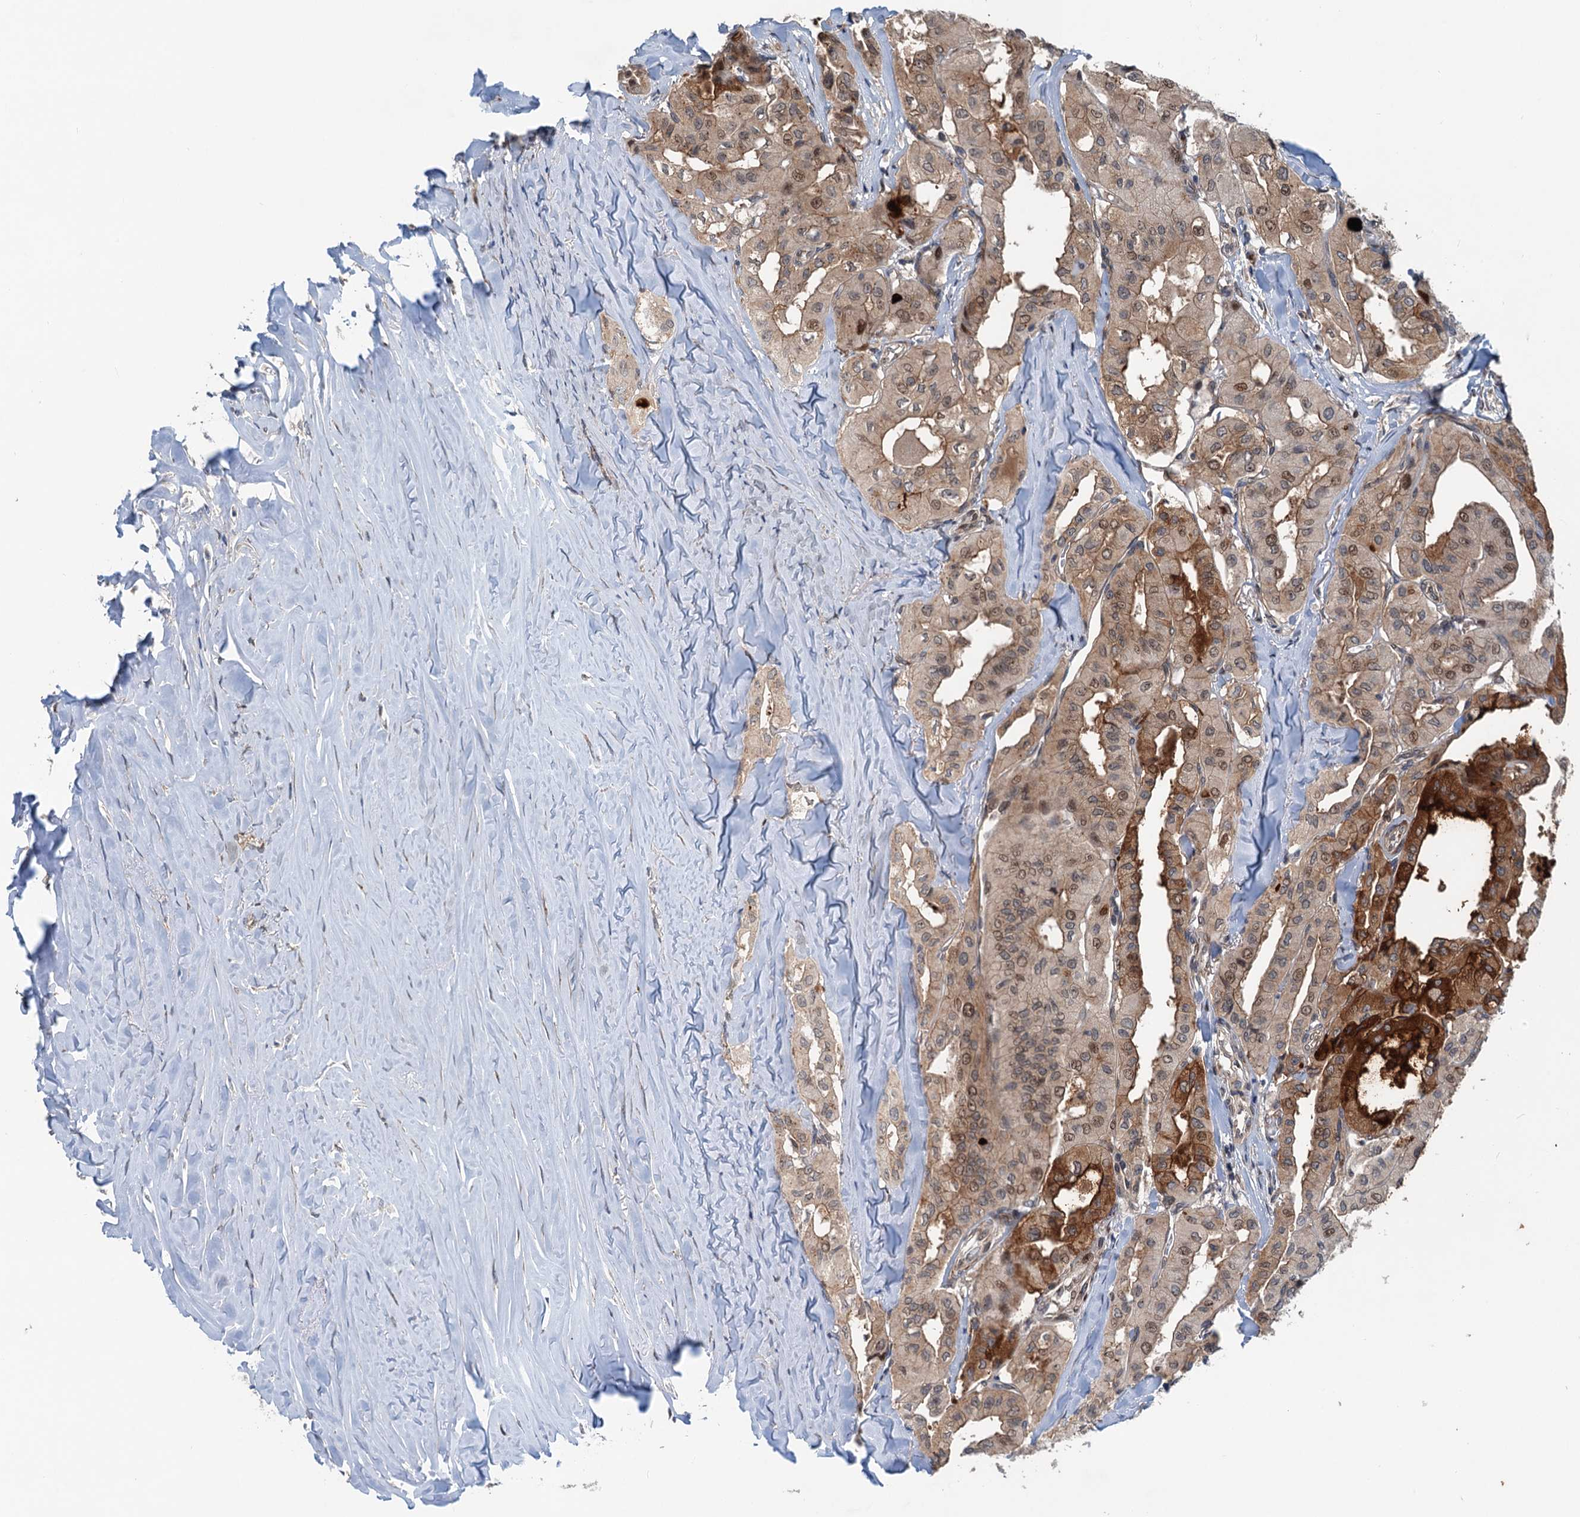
{"staining": {"intensity": "moderate", "quantity": ">75%", "location": "cytoplasmic/membranous,nuclear"}, "tissue": "thyroid cancer", "cell_type": "Tumor cells", "image_type": "cancer", "snomed": [{"axis": "morphology", "description": "Papillary adenocarcinoma, NOS"}, {"axis": "topography", "description": "Thyroid gland"}], "caption": "Thyroid cancer tissue reveals moderate cytoplasmic/membranous and nuclear positivity in about >75% of tumor cells, visualized by immunohistochemistry.", "gene": "DYNC2I2", "patient": {"sex": "female", "age": 59}}